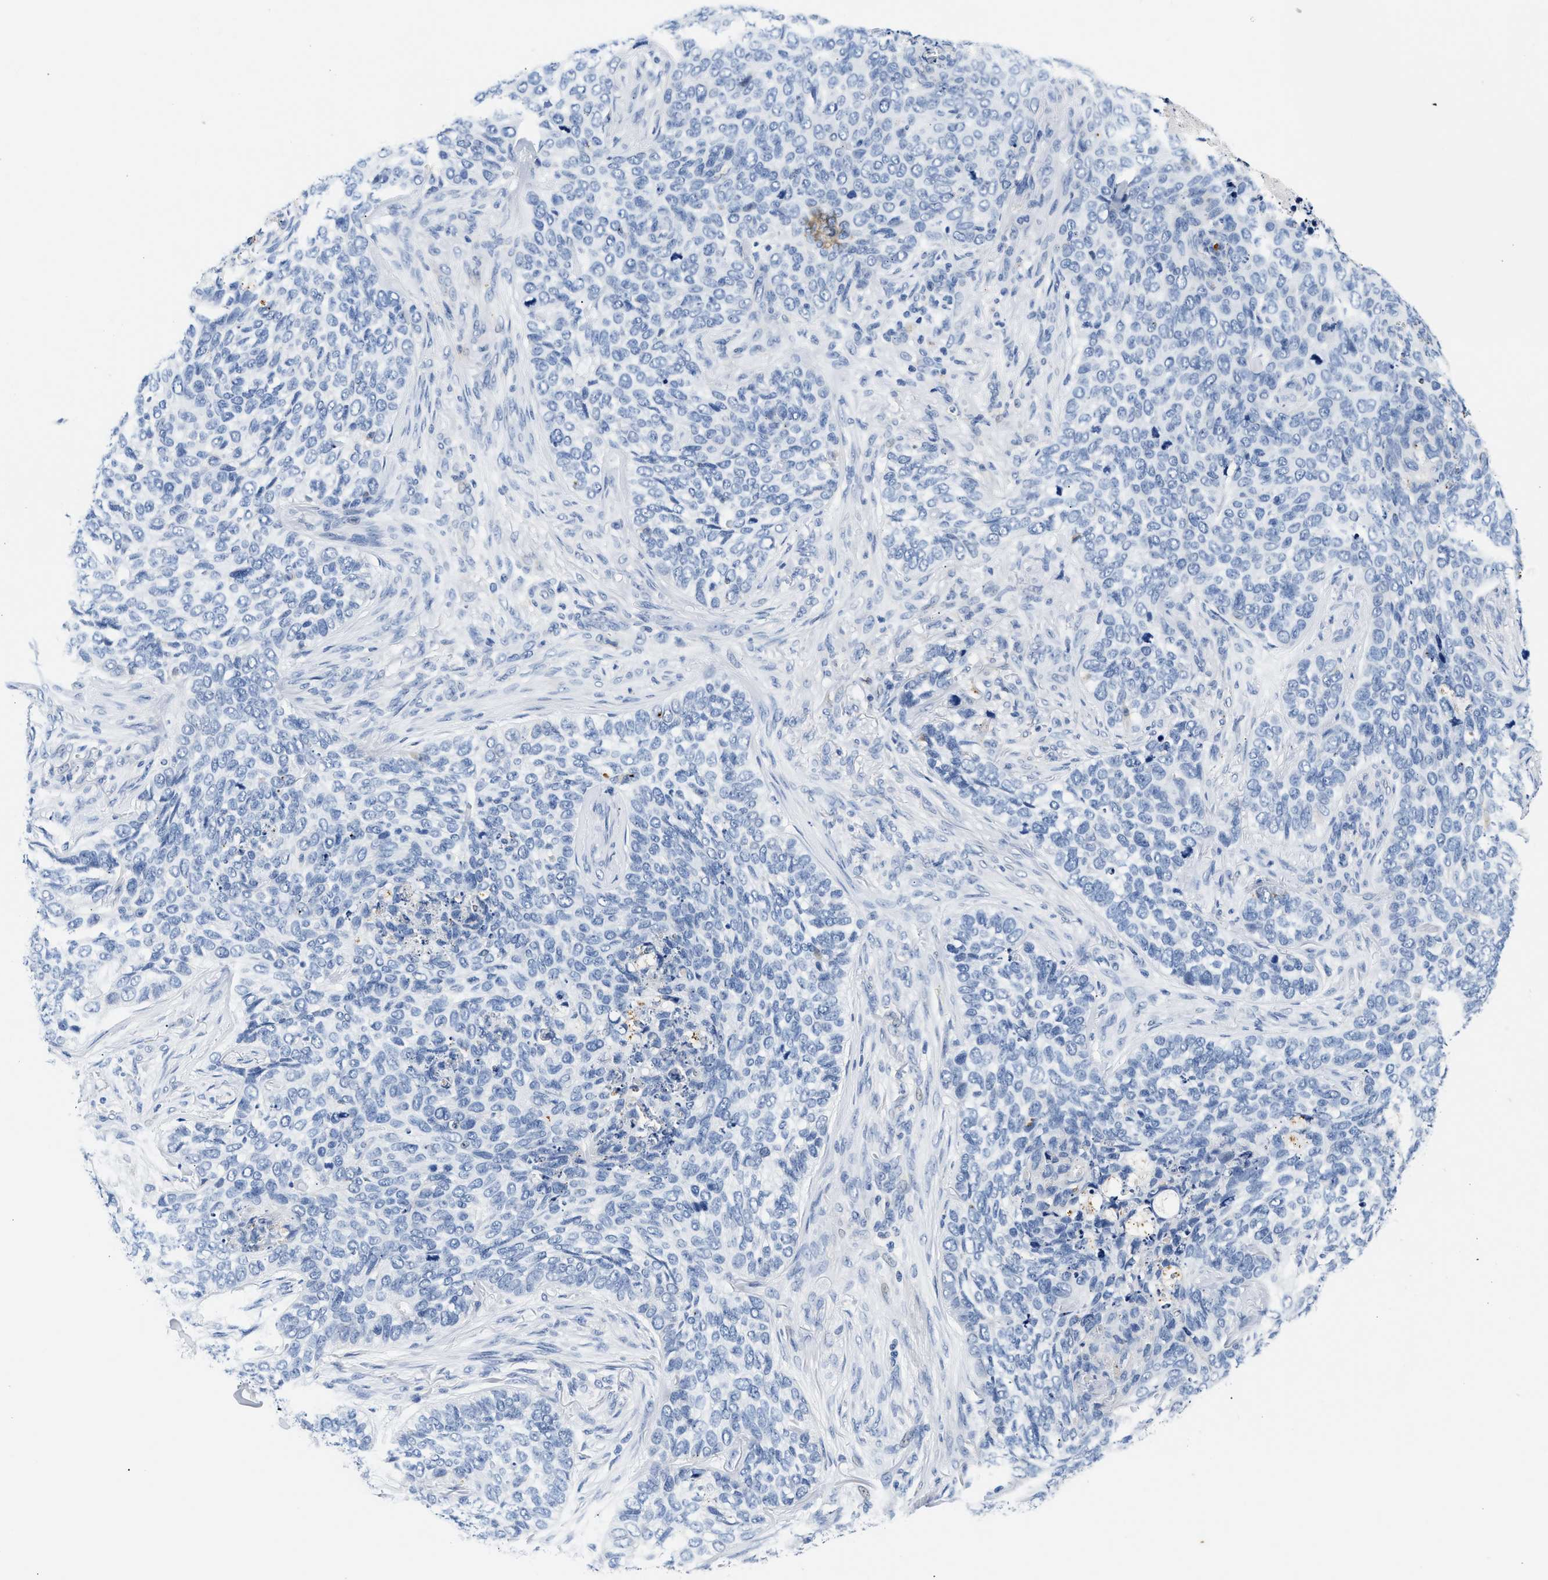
{"staining": {"intensity": "negative", "quantity": "none", "location": "none"}, "tissue": "skin cancer", "cell_type": "Tumor cells", "image_type": "cancer", "snomed": [{"axis": "morphology", "description": "Basal cell carcinoma"}, {"axis": "topography", "description": "Skin"}], "caption": "Immunohistochemistry (IHC) of human basal cell carcinoma (skin) shows no positivity in tumor cells.", "gene": "MED22", "patient": {"sex": "female", "age": 64}}